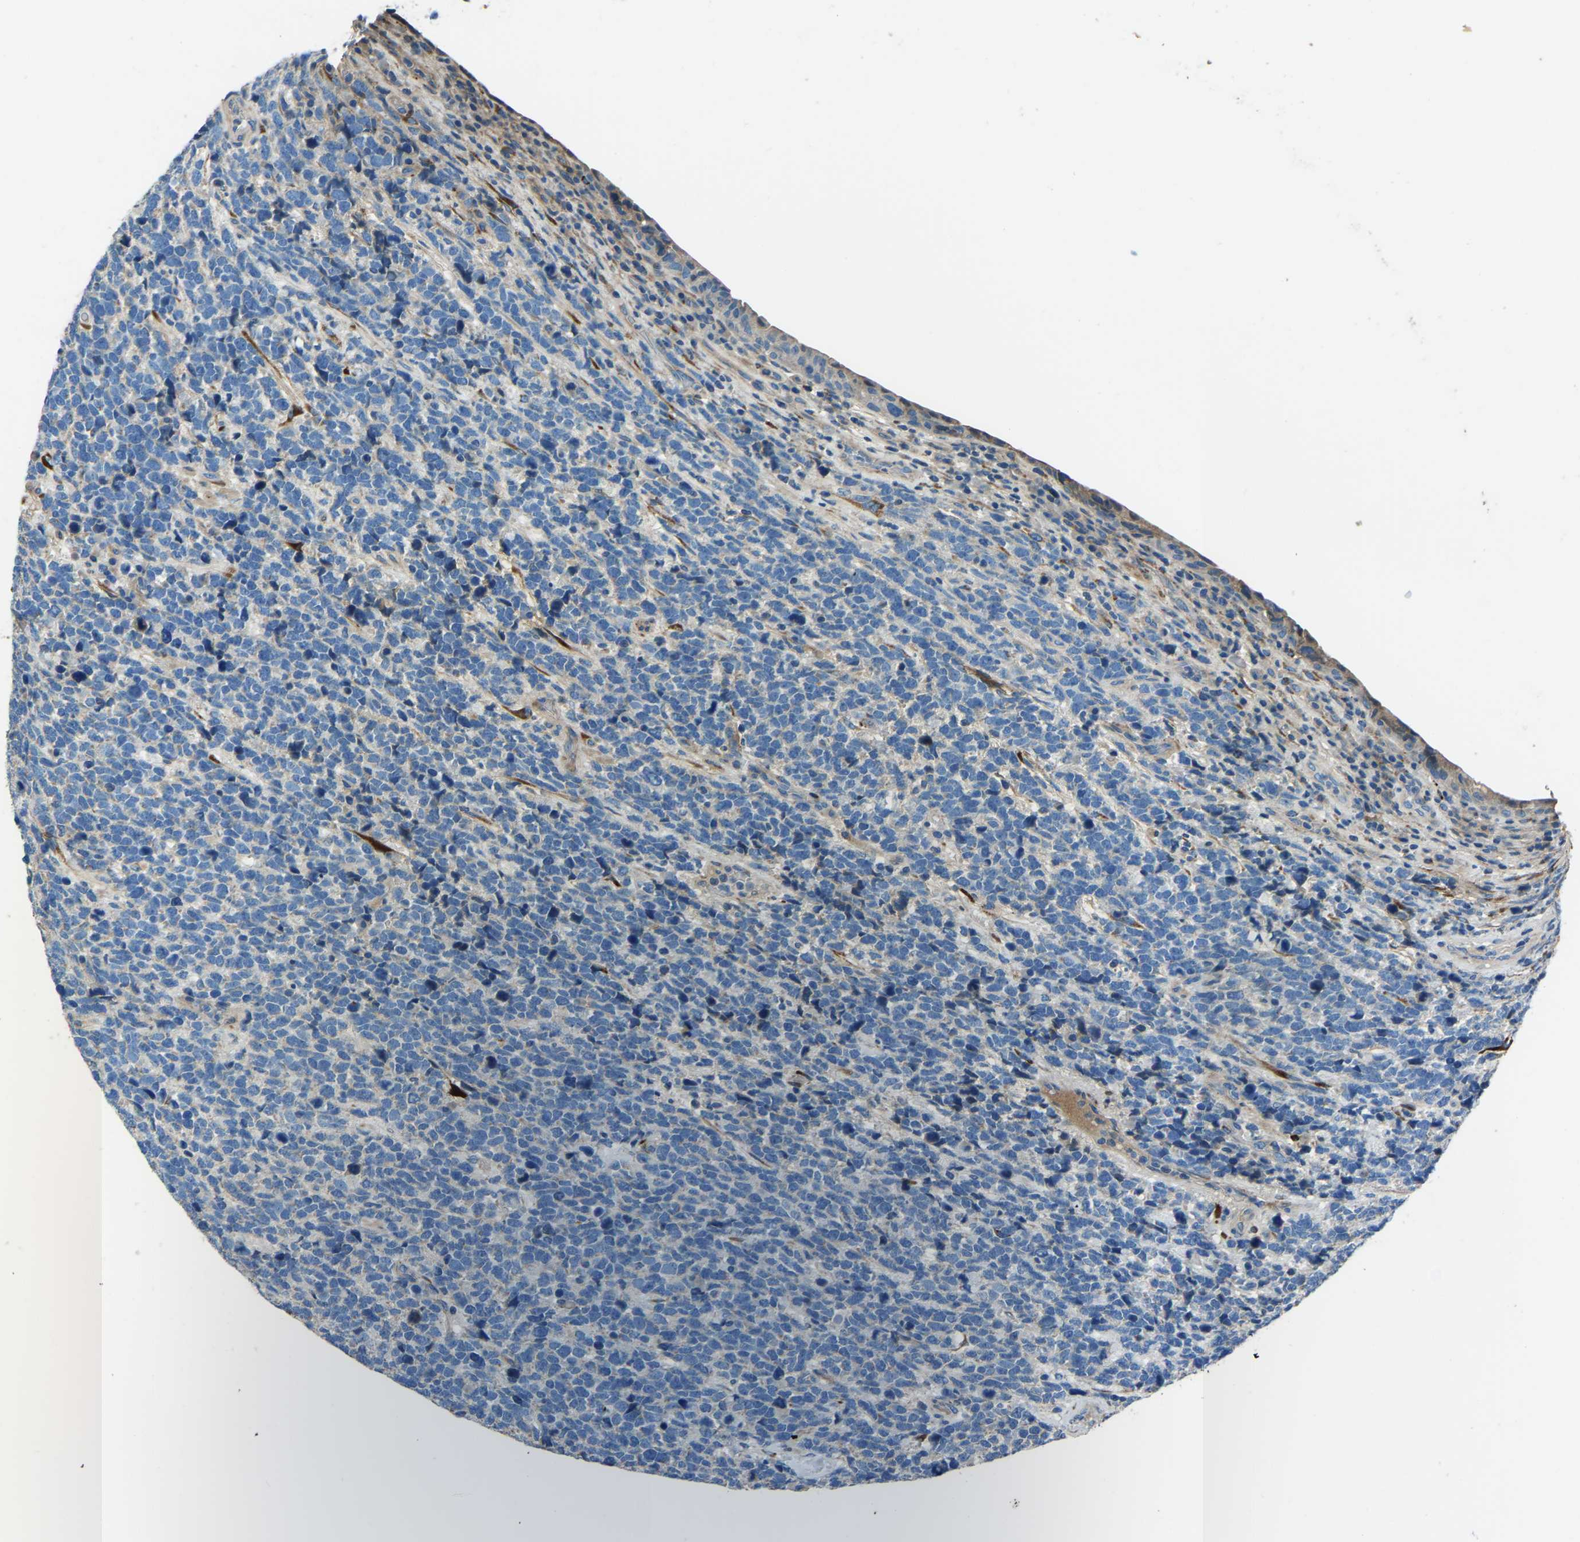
{"staining": {"intensity": "negative", "quantity": "none", "location": "none"}, "tissue": "urothelial cancer", "cell_type": "Tumor cells", "image_type": "cancer", "snomed": [{"axis": "morphology", "description": "Urothelial carcinoma, High grade"}, {"axis": "topography", "description": "Urinary bladder"}], "caption": "A histopathology image of high-grade urothelial carcinoma stained for a protein exhibits no brown staining in tumor cells.", "gene": "COL3A1", "patient": {"sex": "female", "age": 82}}